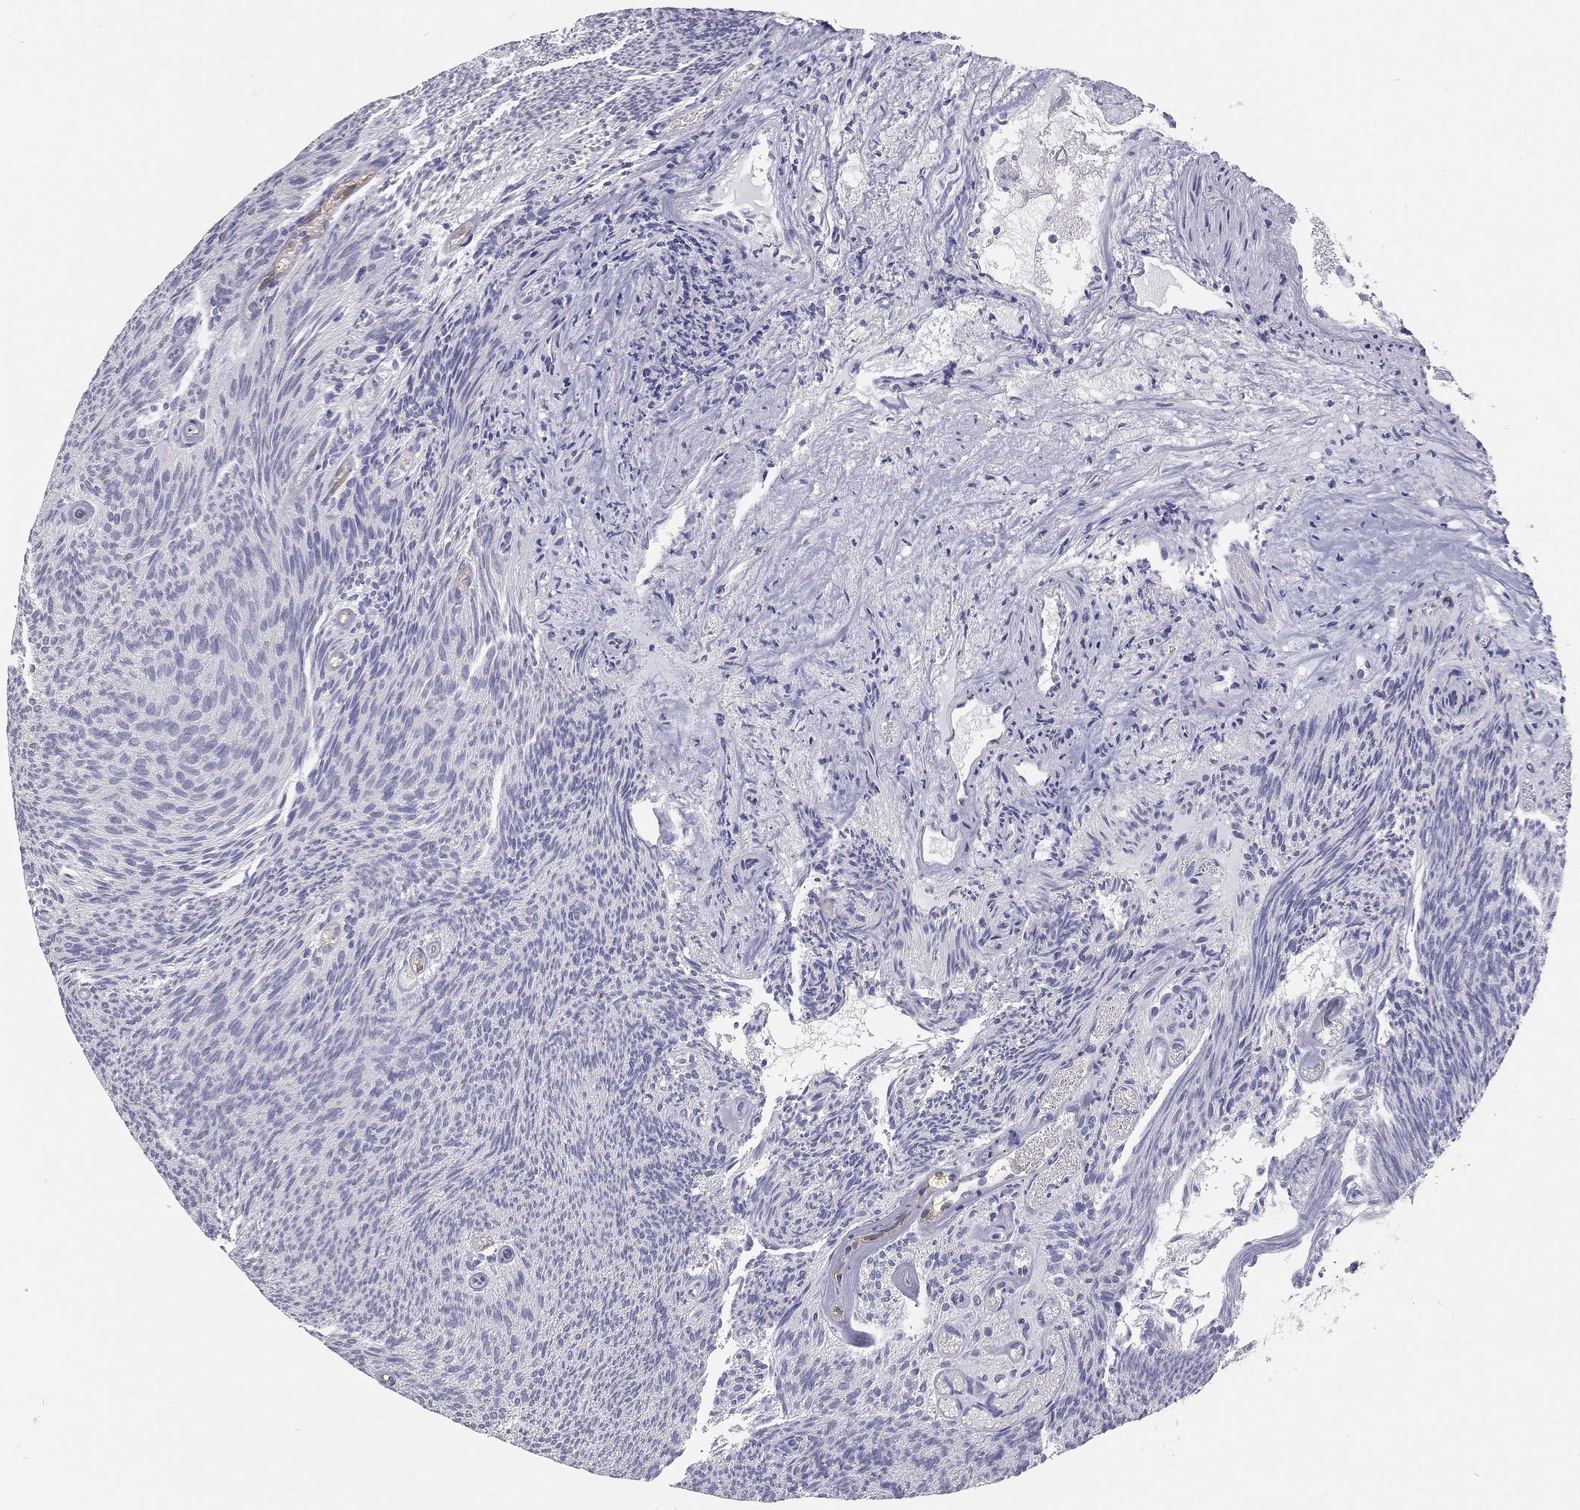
{"staining": {"intensity": "negative", "quantity": "none", "location": "none"}, "tissue": "urothelial cancer", "cell_type": "Tumor cells", "image_type": "cancer", "snomed": [{"axis": "morphology", "description": "Urothelial carcinoma, Low grade"}, {"axis": "topography", "description": "Urinary bladder"}], "caption": "Tumor cells show no significant protein expression in urothelial cancer.", "gene": "SCARB1", "patient": {"sex": "male", "age": 77}}